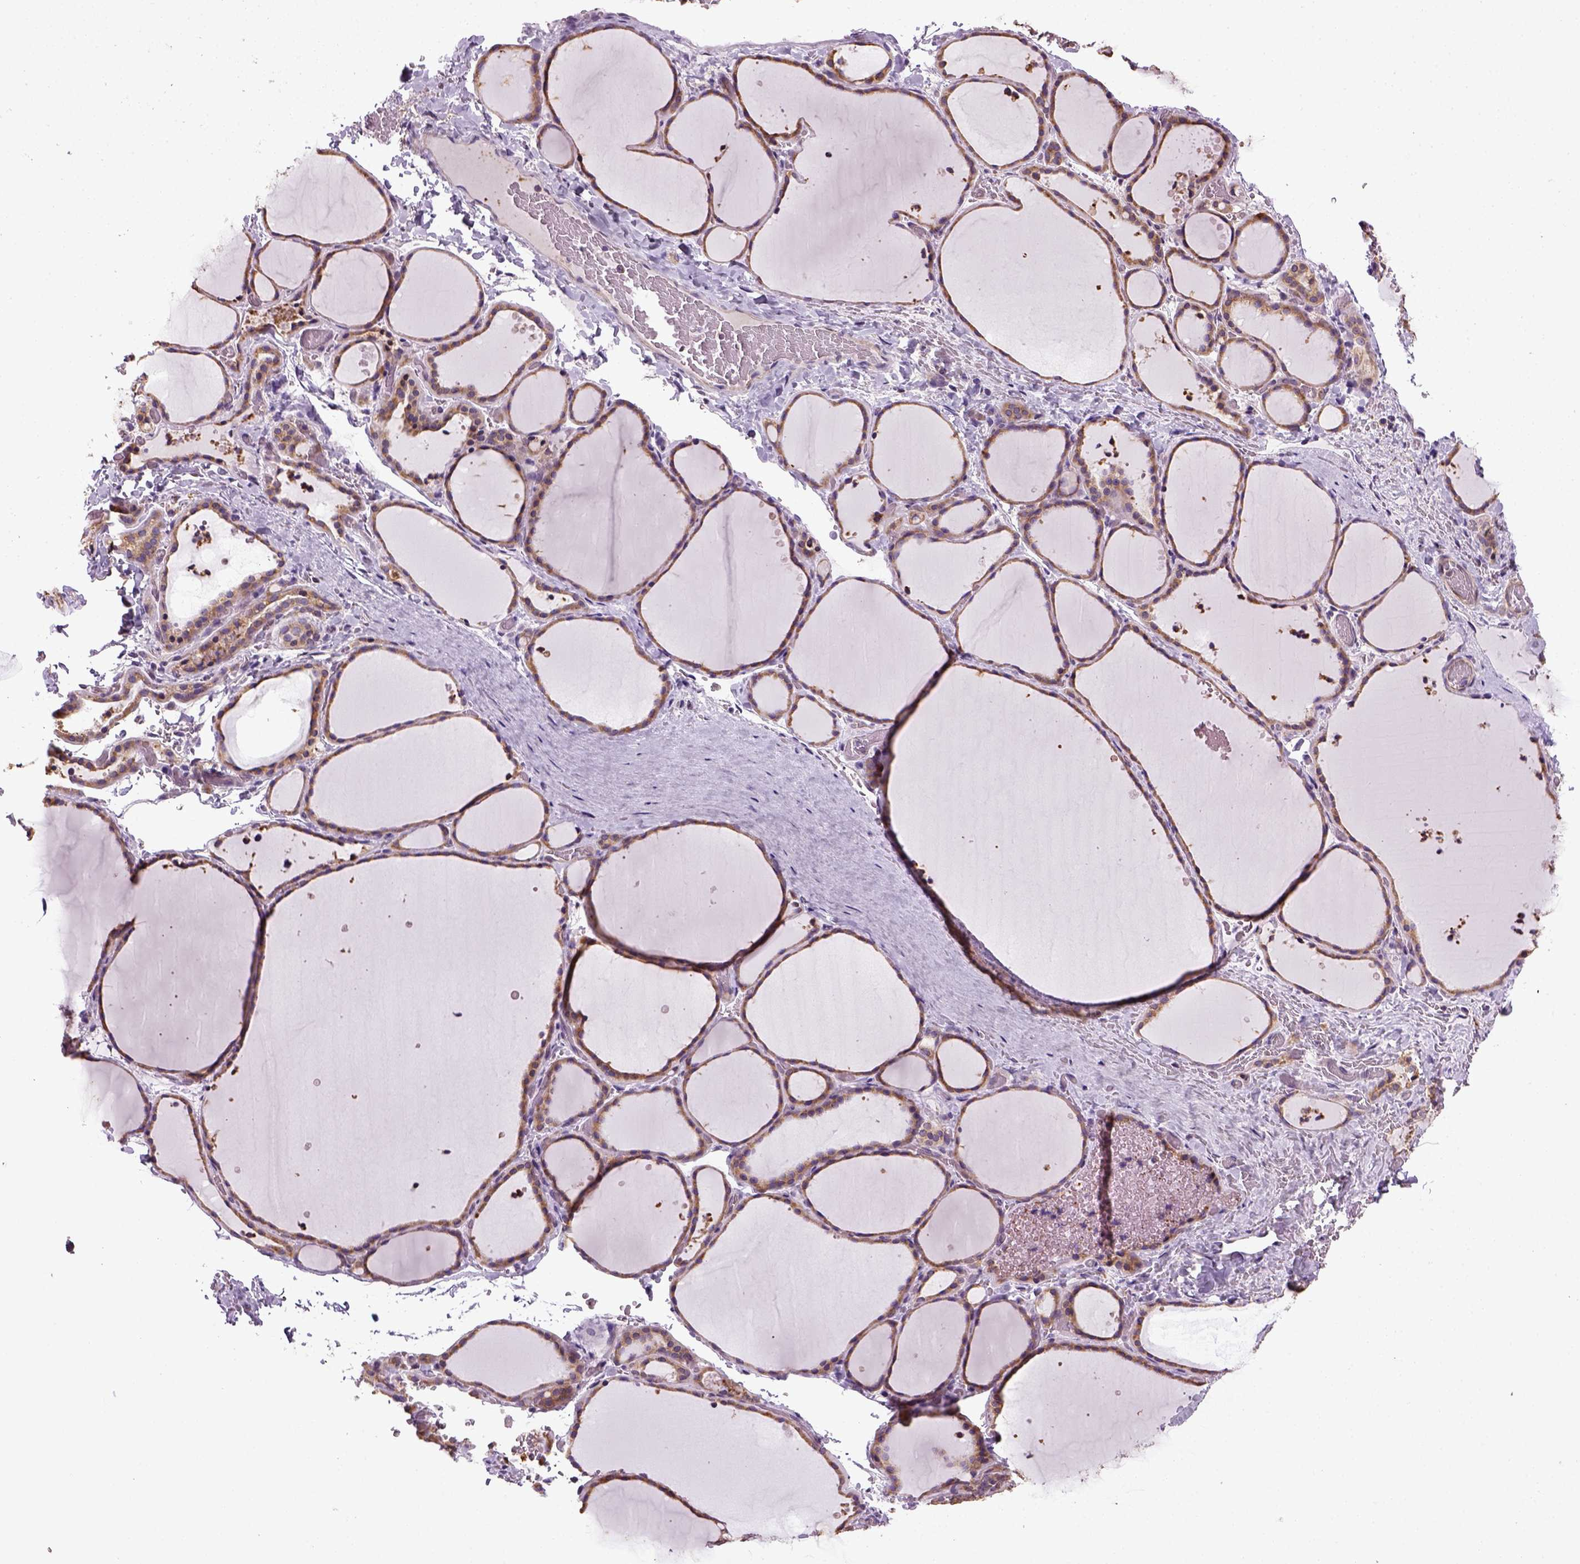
{"staining": {"intensity": "weak", "quantity": ">75%", "location": "cytoplasmic/membranous"}, "tissue": "thyroid gland", "cell_type": "Glandular cells", "image_type": "normal", "snomed": [{"axis": "morphology", "description": "Normal tissue, NOS"}, {"axis": "topography", "description": "Thyroid gland"}], "caption": "DAB (3,3'-diaminobenzidine) immunohistochemical staining of unremarkable human thyroid gland exhibits weak cytoplasmic/membranous protein expression in approximately >75% of glandular cells. The protein is shown in brown color, while the nuclei are stained blue.", "gene": "TPRG1", "patient": {"sex": "female", "age": 36}}